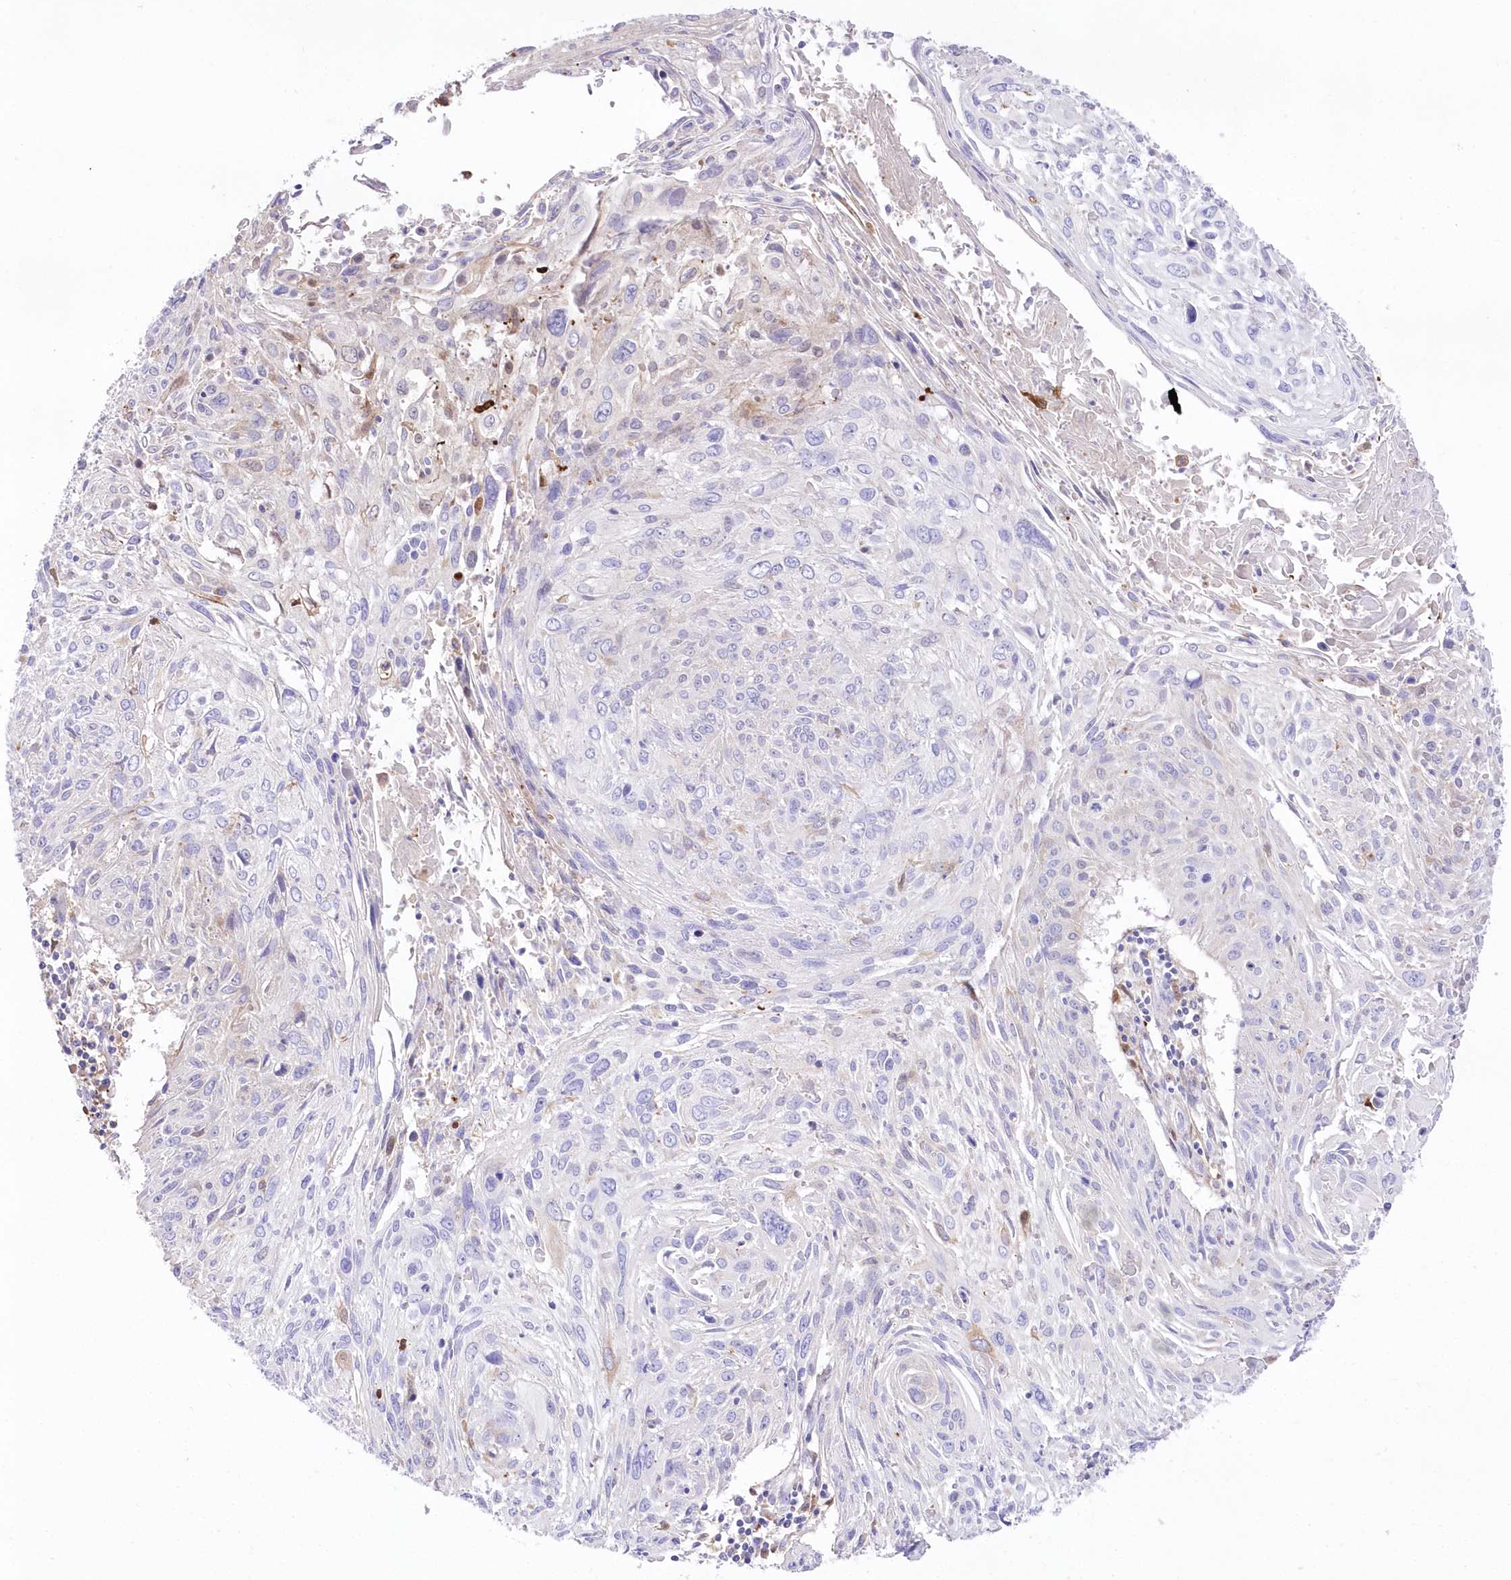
{"staining": {"intensity": "negative", "quantity": "none", "location": "none"}, "tissue": "cervical cancer", "cell_type": "Tumor cells", "image_type": "cancer", "snomed": [{"axis": "morphology", "description": "Squamous cell carcinoma, NOS"}, {"axis": "topography", "description": "Cervix"}], "caption": "This is an immunohistochemistry (IHC) photomicrograph of squamous cell carcinoma (cervical). There is no staining in tumor cells.", "gene": "DNAJC19", "patient": {"sex": "female", "age": 51}}